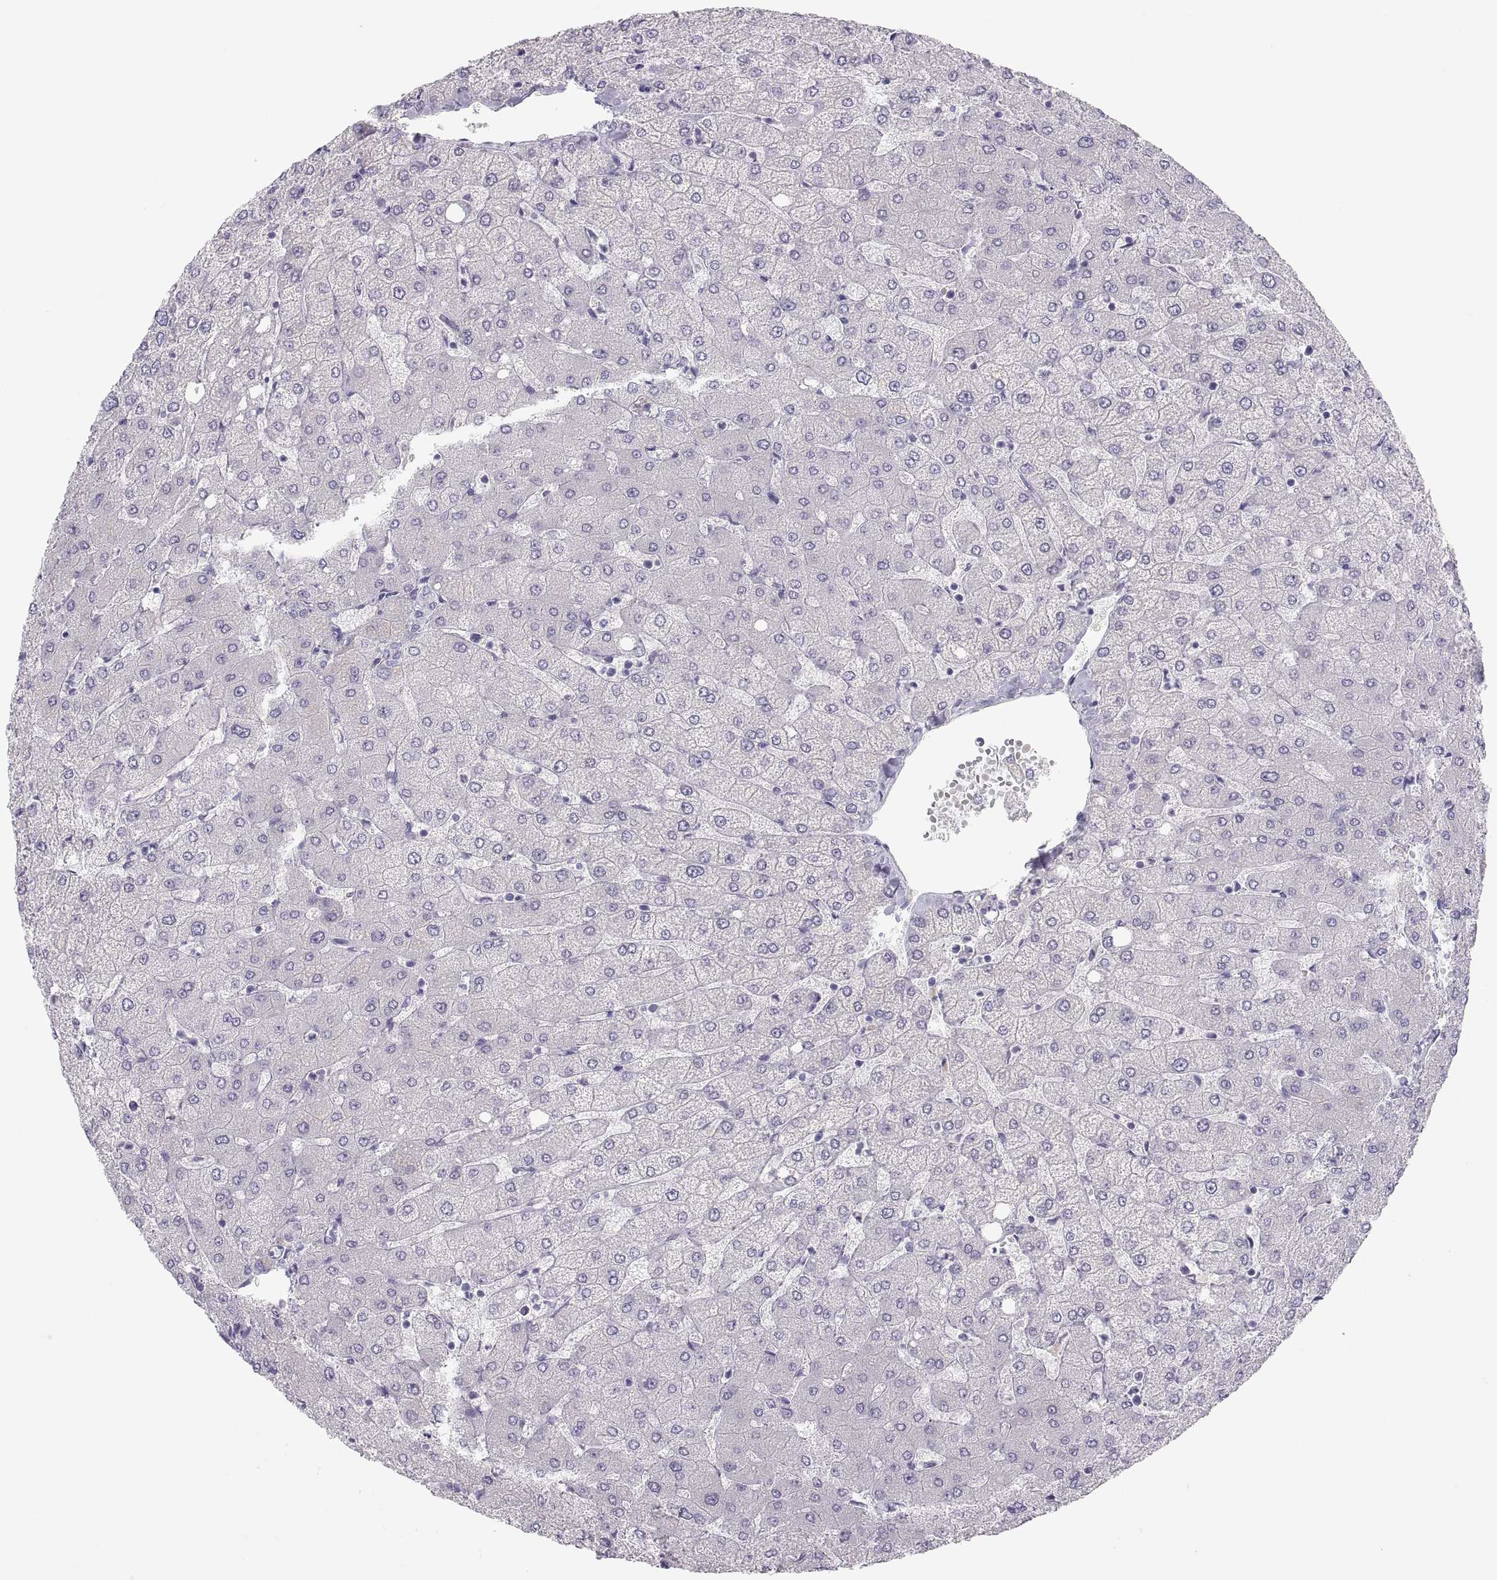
{"staining": {"intensity": "negative", "quantity": "none", "location": "none"}, "tissue": "liver", "cell_type": "Cholangiocytes", "image_type": "normal", "snomed": [{"axis": "morphology", "description": "Normal tissue, NOS"}, {"axis": "topography", "description": "Liver"}], "caption": "IHC histopathology image of normal liver: human liver stained with DAB demonstrates no significant protein positivity in cholangiocytes. Brightfield microscopy of IHC stained with DAB (brown) and hematoxylin (blue), captured at high magnification.", "gene": "MAGEB2", "patient": {"sex": "female", "age": 54}}